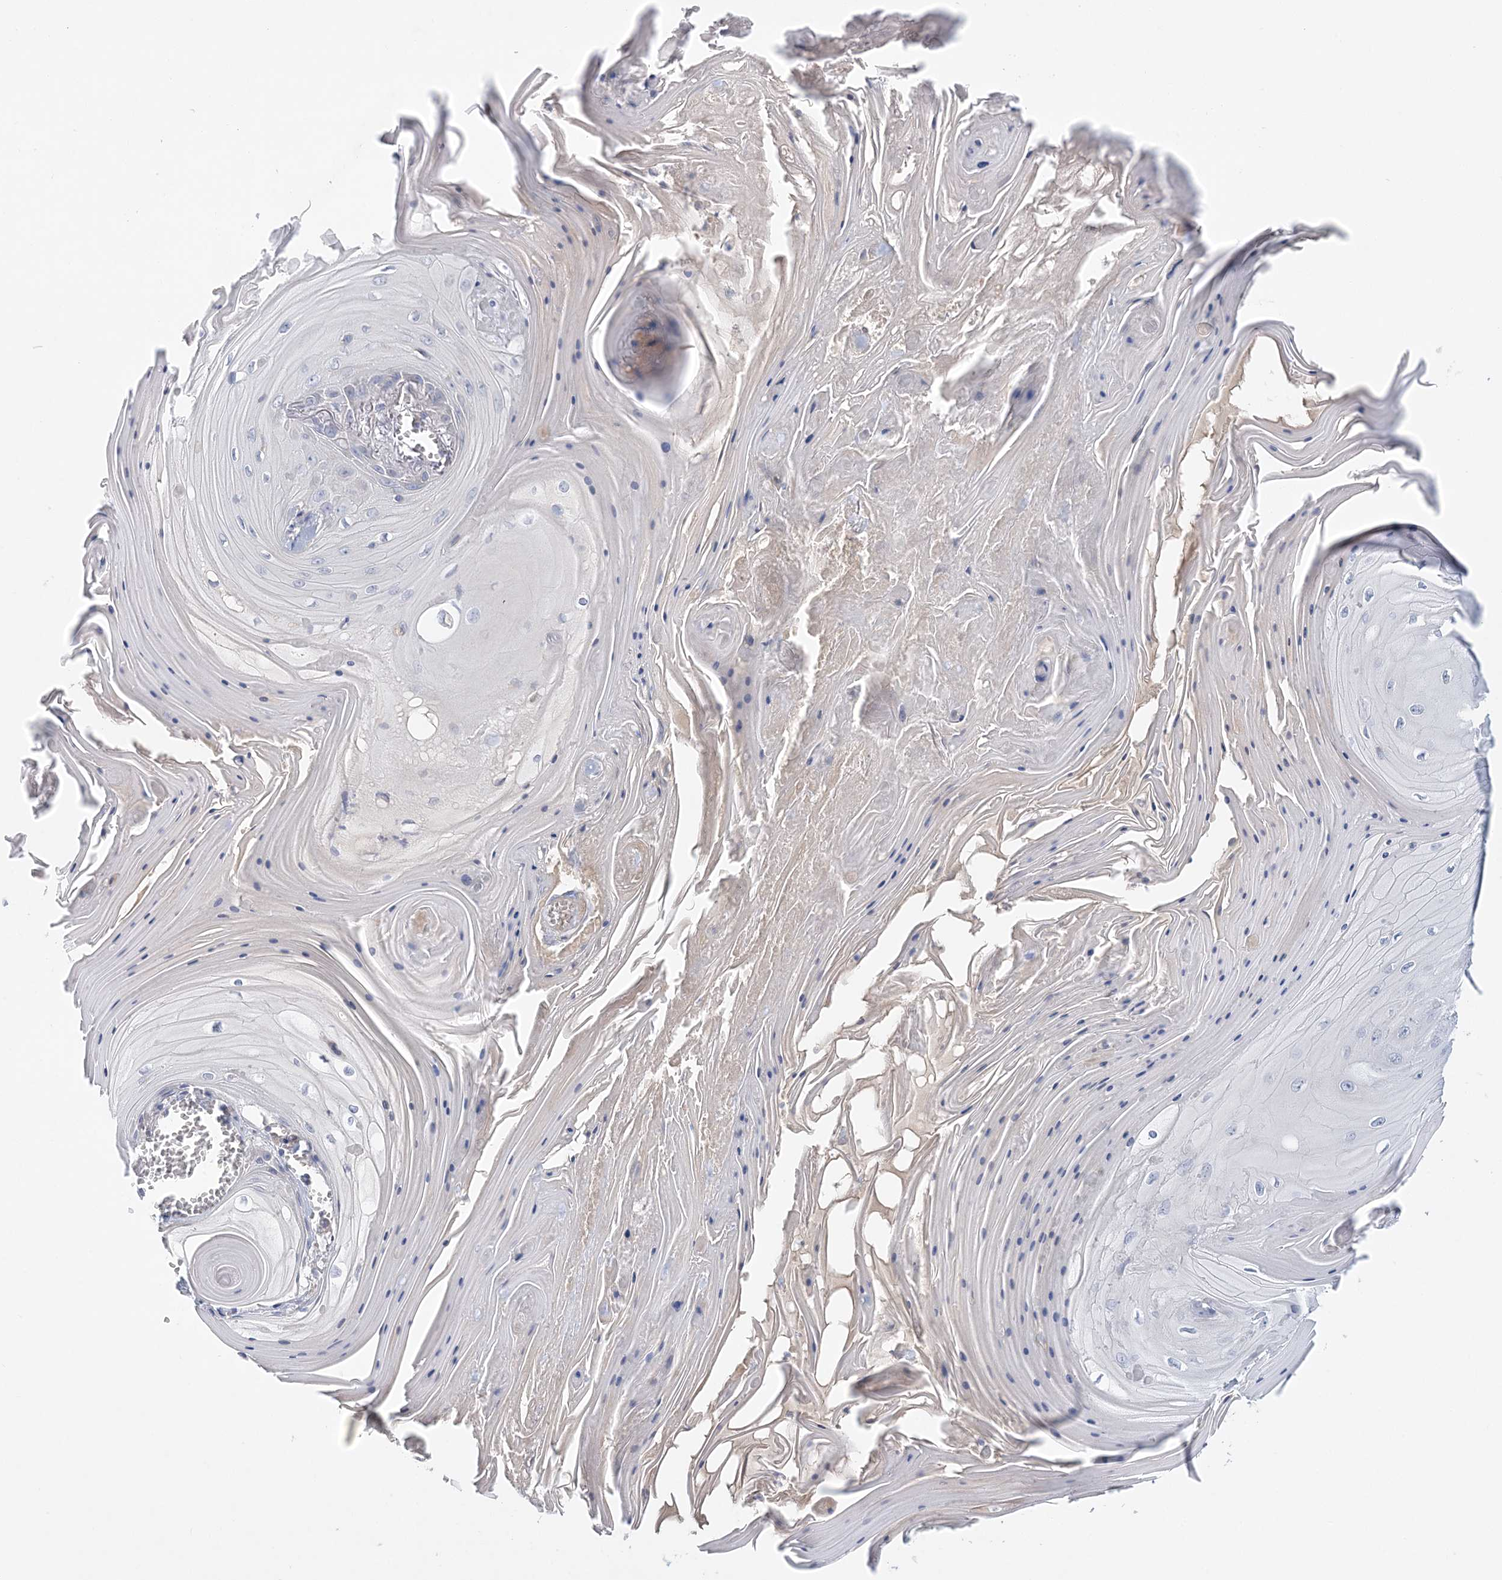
{"staining": {"intensity": "negative", "quantity": "none", "location": "none"}, "tissue": "skin cancer", "cell_type": "Tumor cells", "image_type": "cancer", "snomed": [{"axis": "morphology", "description": "Squamous cell carcinoma, NOS"}, {"axis": "topography", "description": "Skin"}], "caption": "High power microscopy micrograph of an immunohistochemistry (IHC) micrograph of skin cancer (squamous cell carcinoma), revealing no significant expression in tumor cells.", "gene": "LRRIQ4", "patient": {"sex": "male", "age": 74}}